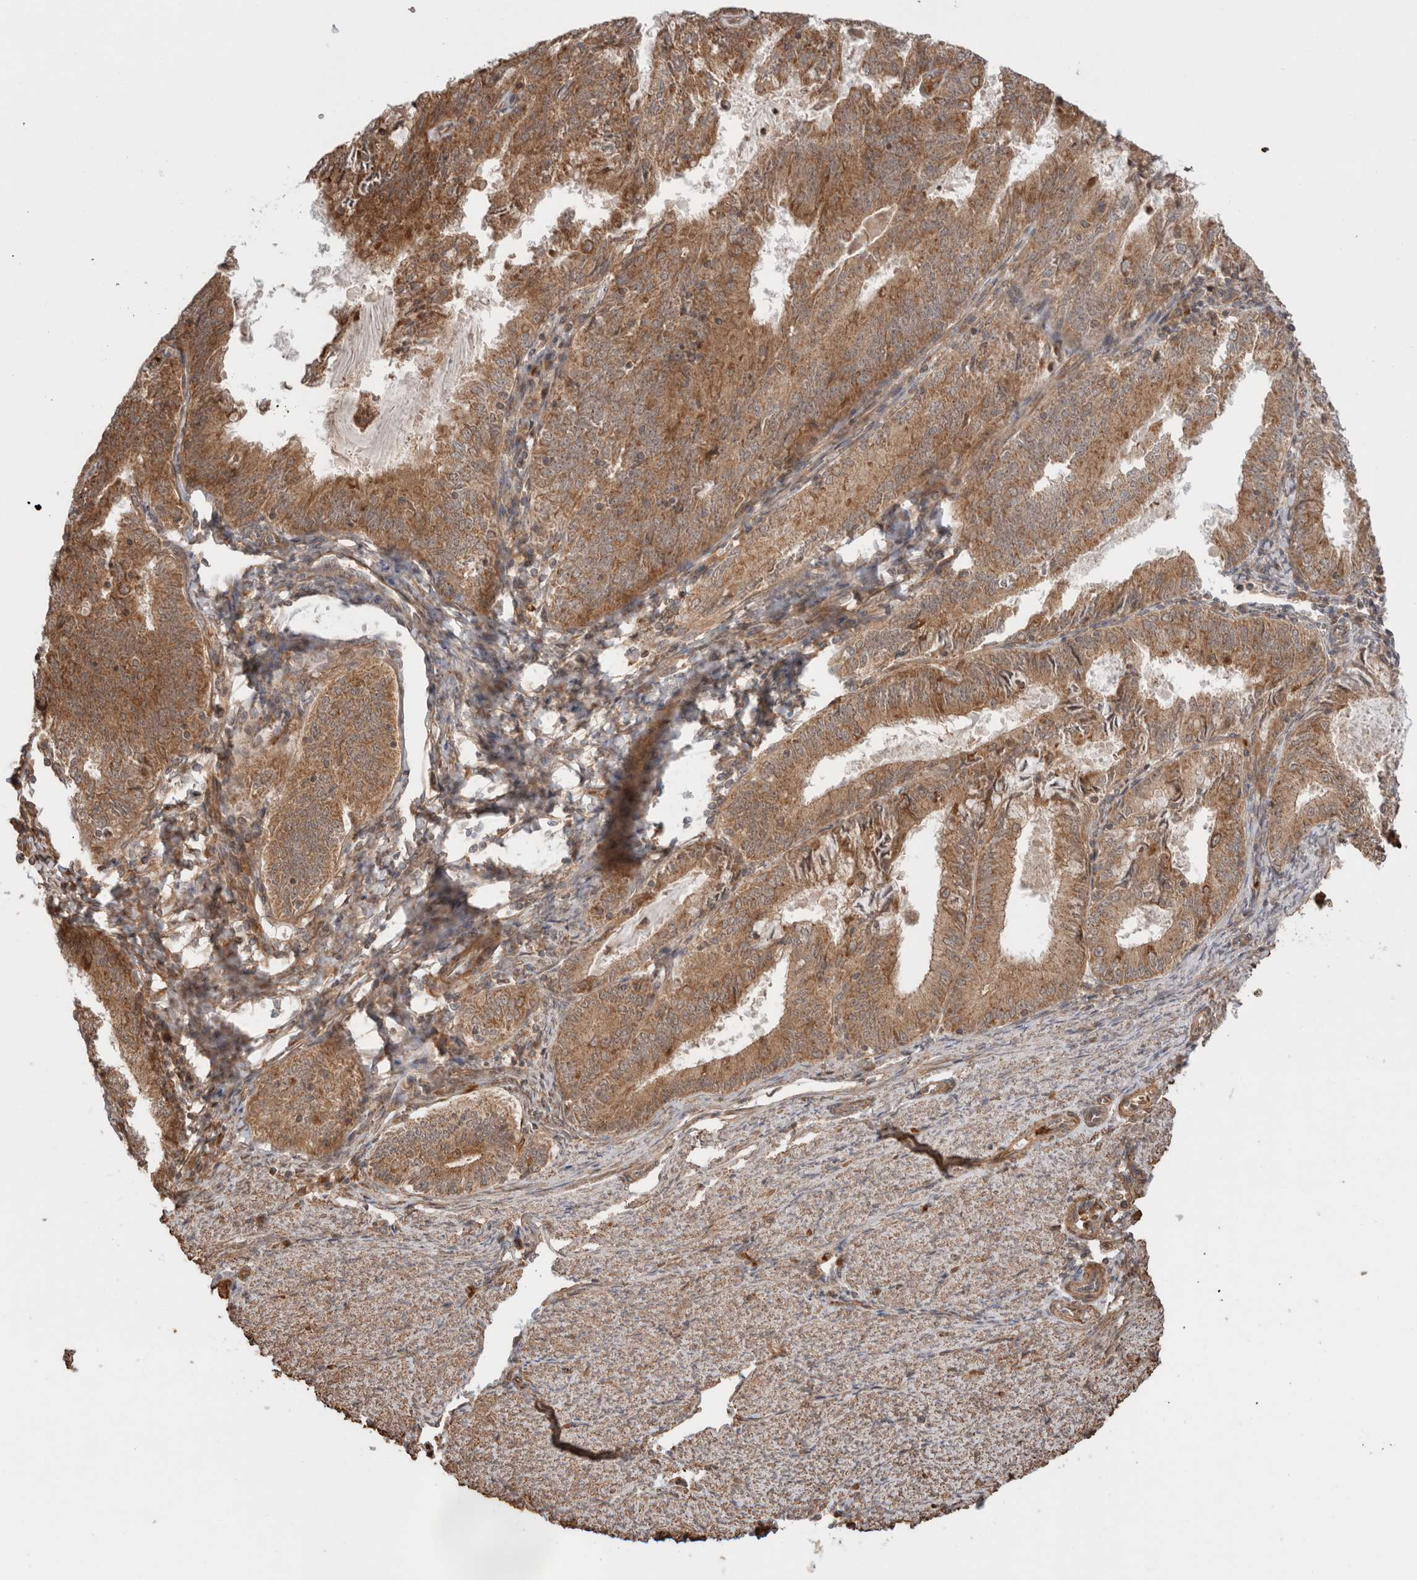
{"staining": {"intensity": "moderate", "quantity": ">75%", "location": "cytoplasmic/membranous"}, "tissue": "endometrial cancer", "cell_type": "Tumor cells", "image_type": "cancer", "snomed": [{"axis": "morphology", "description": "Adenocarcinoma, NOS"}, {"axis": "topography", "description": "Endometrium"}], "caption": "Endometrial cancer (adenocarcinoma) stained for a protein shows moderate cytoplasmic/membranous positivity in tumor cells. The staining is performed using DAB (3,3'-diaminobenzidine) brown chromogen to label protein expression. The nuclei are counter-stained blue using hematoxylin.", "gene": "ZNF649", "patient": {"sex": "female", "age": 57}}